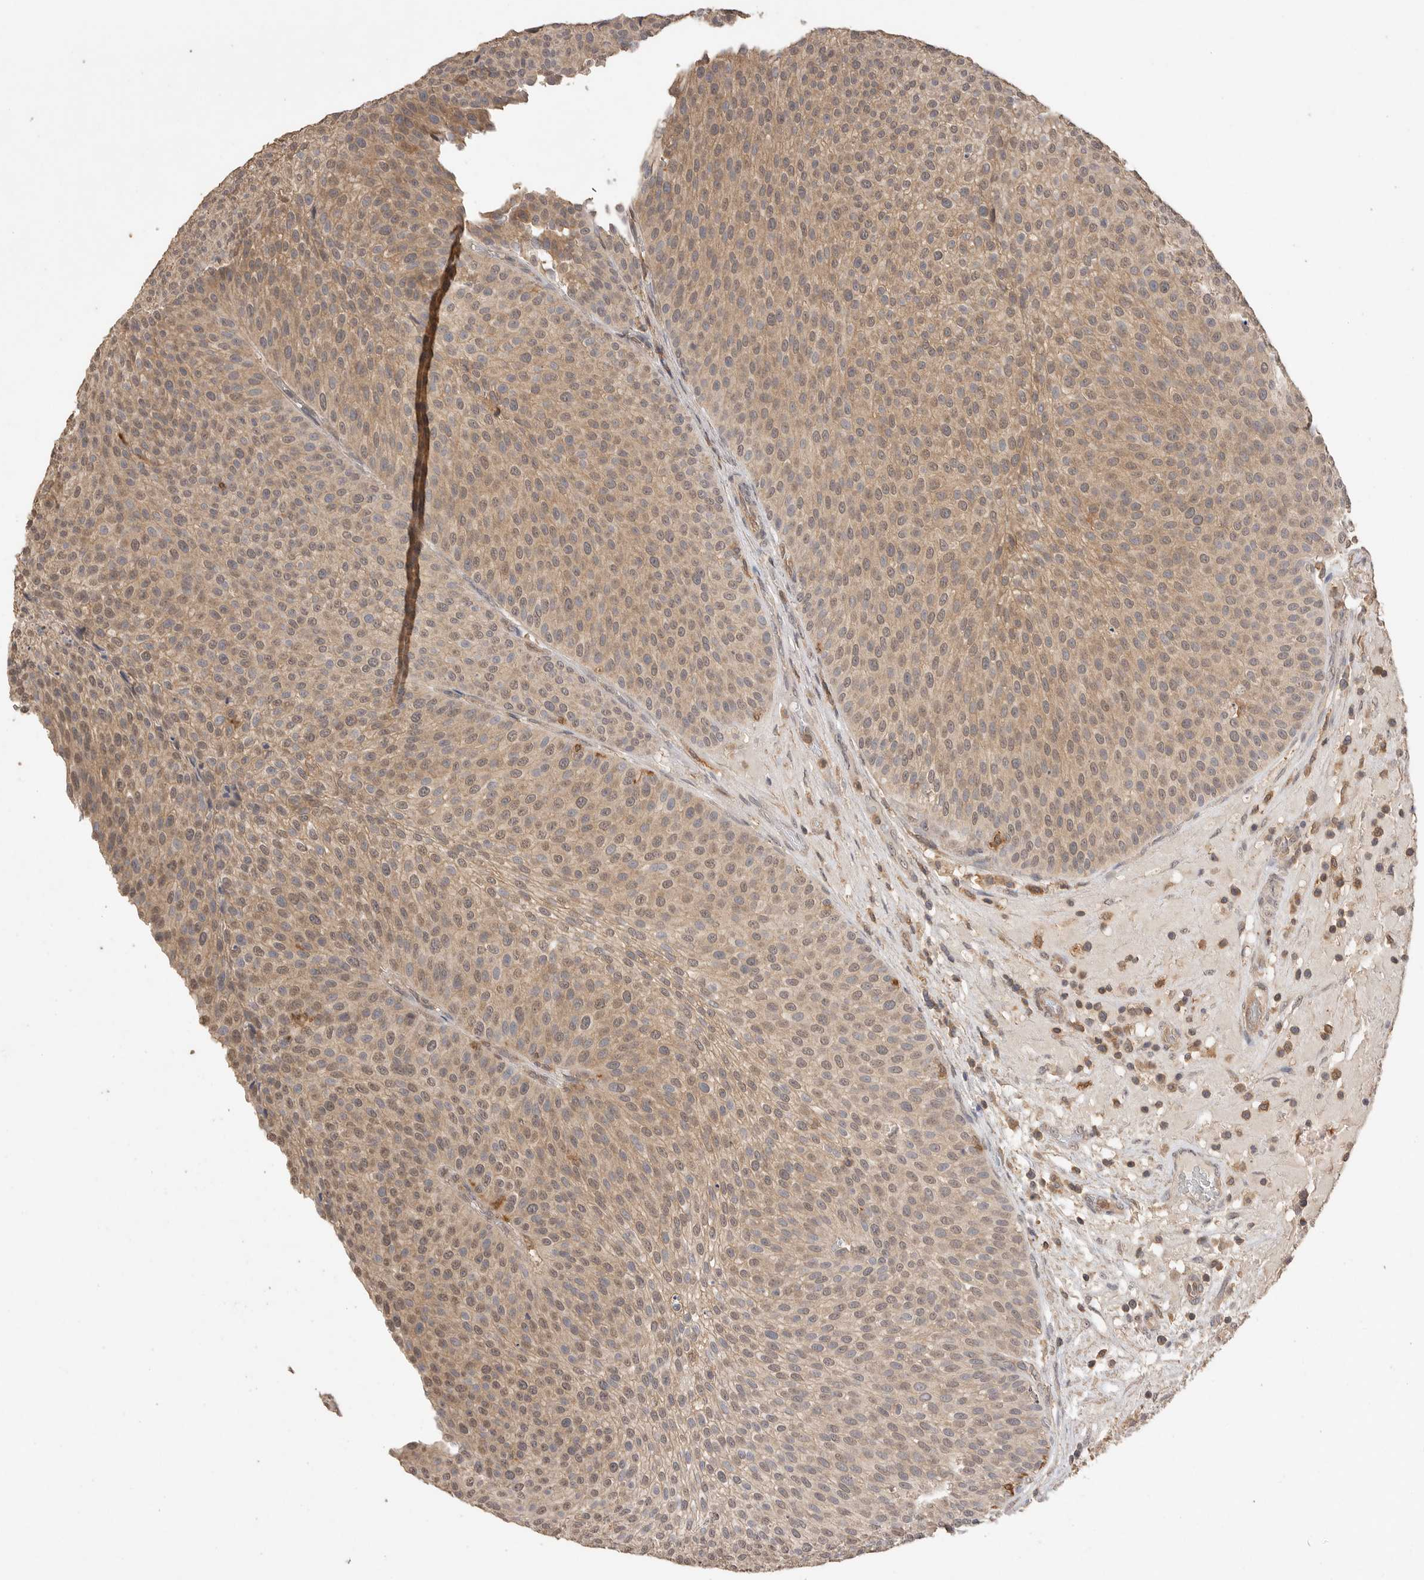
{"staining": {"intensity": "moderate", "quantity": ">75%", "location": "cytoplasmic/membranous,nuclear"}, "tissue": "urothelial cancer", "cell_type": "Tumor cells", "image_type": "cancer", "snomed": [{"axis": "morphology", "description": "Normal tissue, NOS"}, {"axis": "morphology", "description": "Urothelial carcinoma, Low grade"}, {"axis": "topography", "description": "Smooth muscle"}, {"axis": "topography", "description": "Urinary bladder"}], "caption": "Protein staining of urothelial cancer tissue exhibits moderate cytoplasmic/membranous and nuclear positivity in approximately >75% of tumor cells. Nuclei are stained in blue.", "gene": "MAP2K1", "patient": {"sex": "male", "age": 60}}